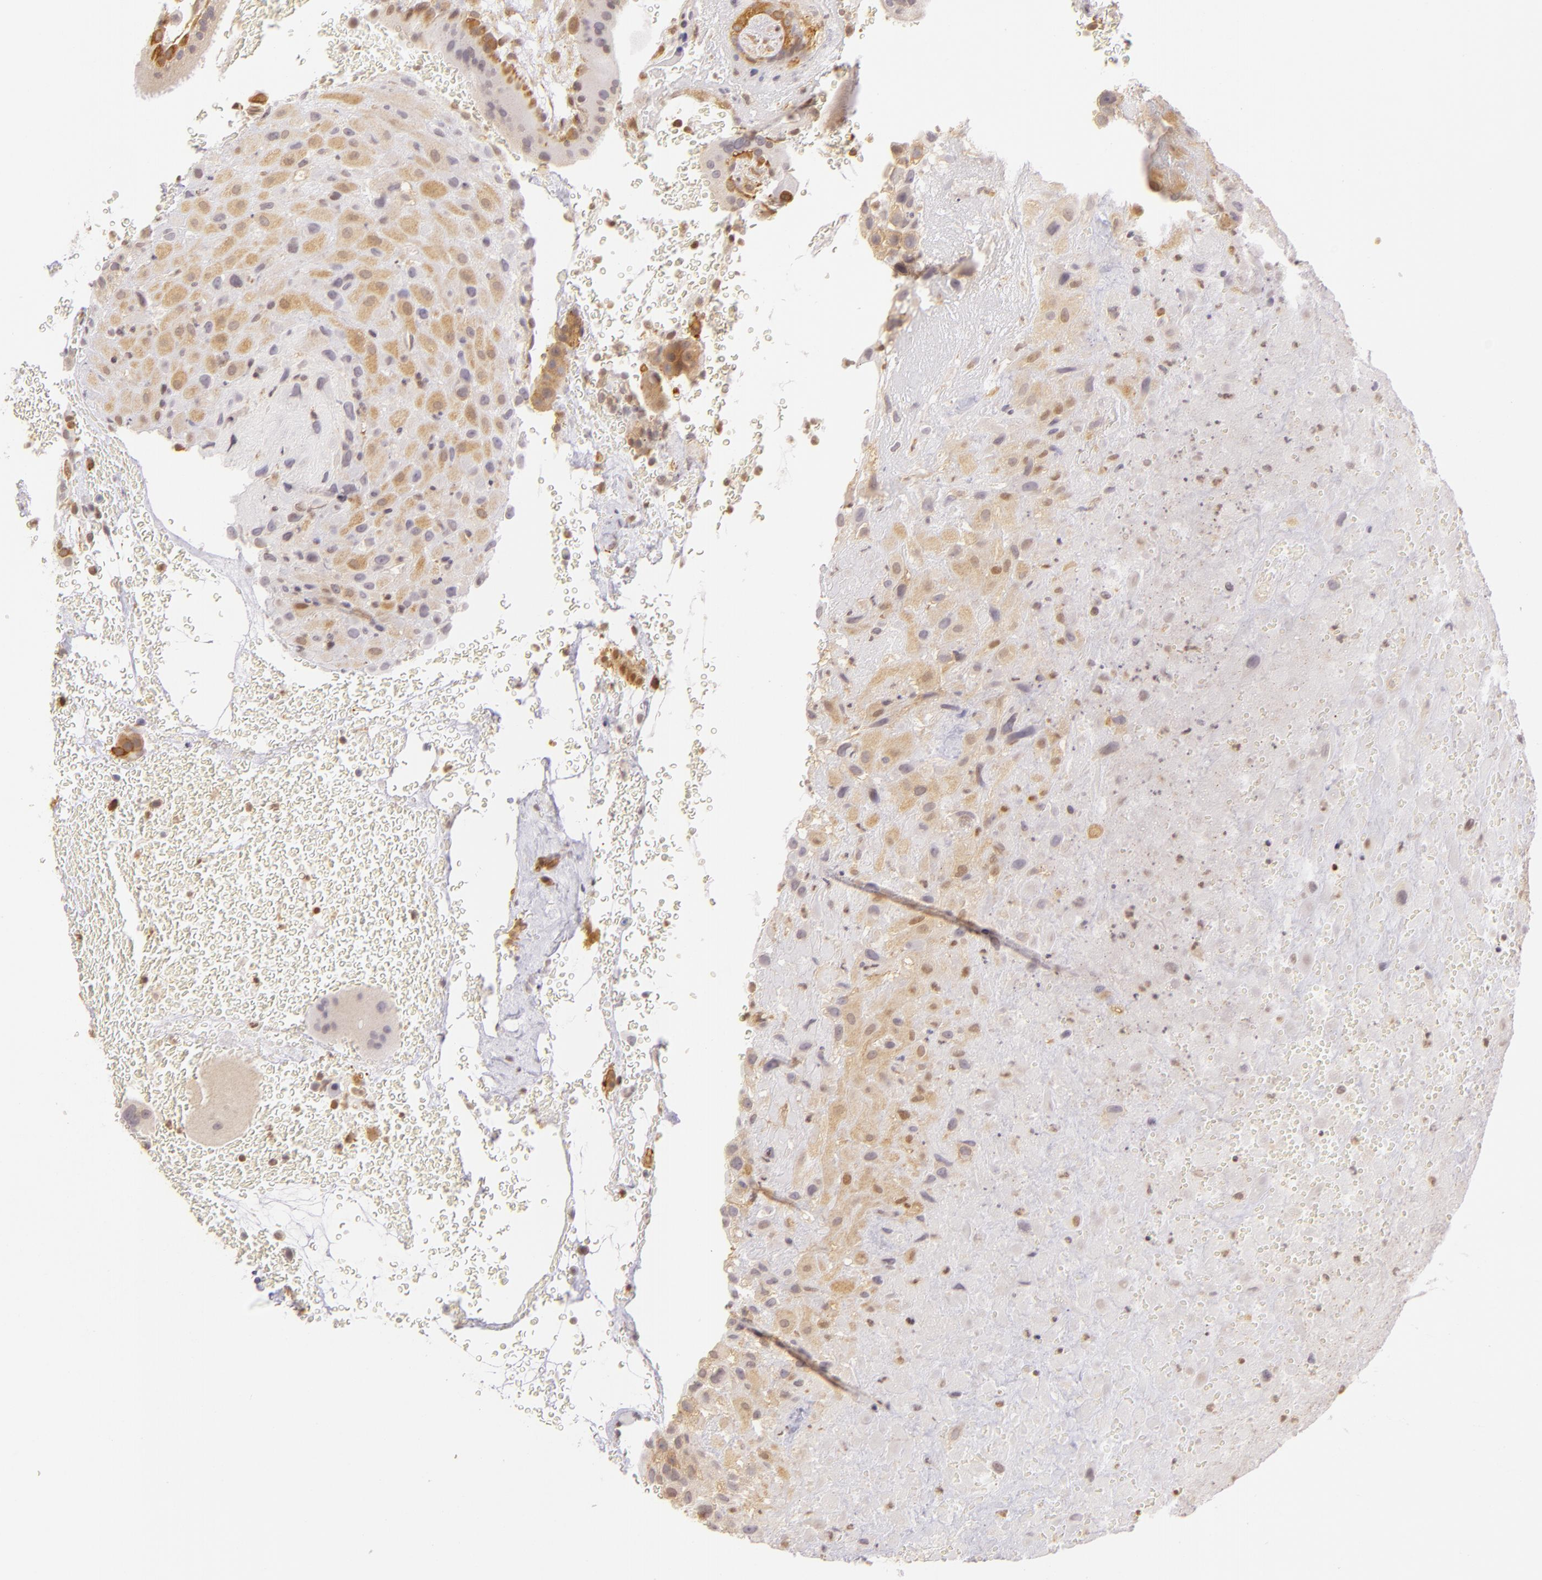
{"staining": {"intensity": "moderate", "quantity": ">75%", "location": "cytoplasmic/membranous"}, "tissue": "placenta", "cell_type": "Decidual cells", "image_type": "normal", "snomed": [{"axis": "morphology", "description": "Normal tissue, NOS"}, {"axis": "topography", "description": "Placenta"}], "caption": "Human placenta stained with a brown dye demonstrates moderate cytoplasmic/membranous positive staining in about >75% of decidual cells.", "gene": "ENSG00000290315", "patient": {"sex": "female", "age": 19}}